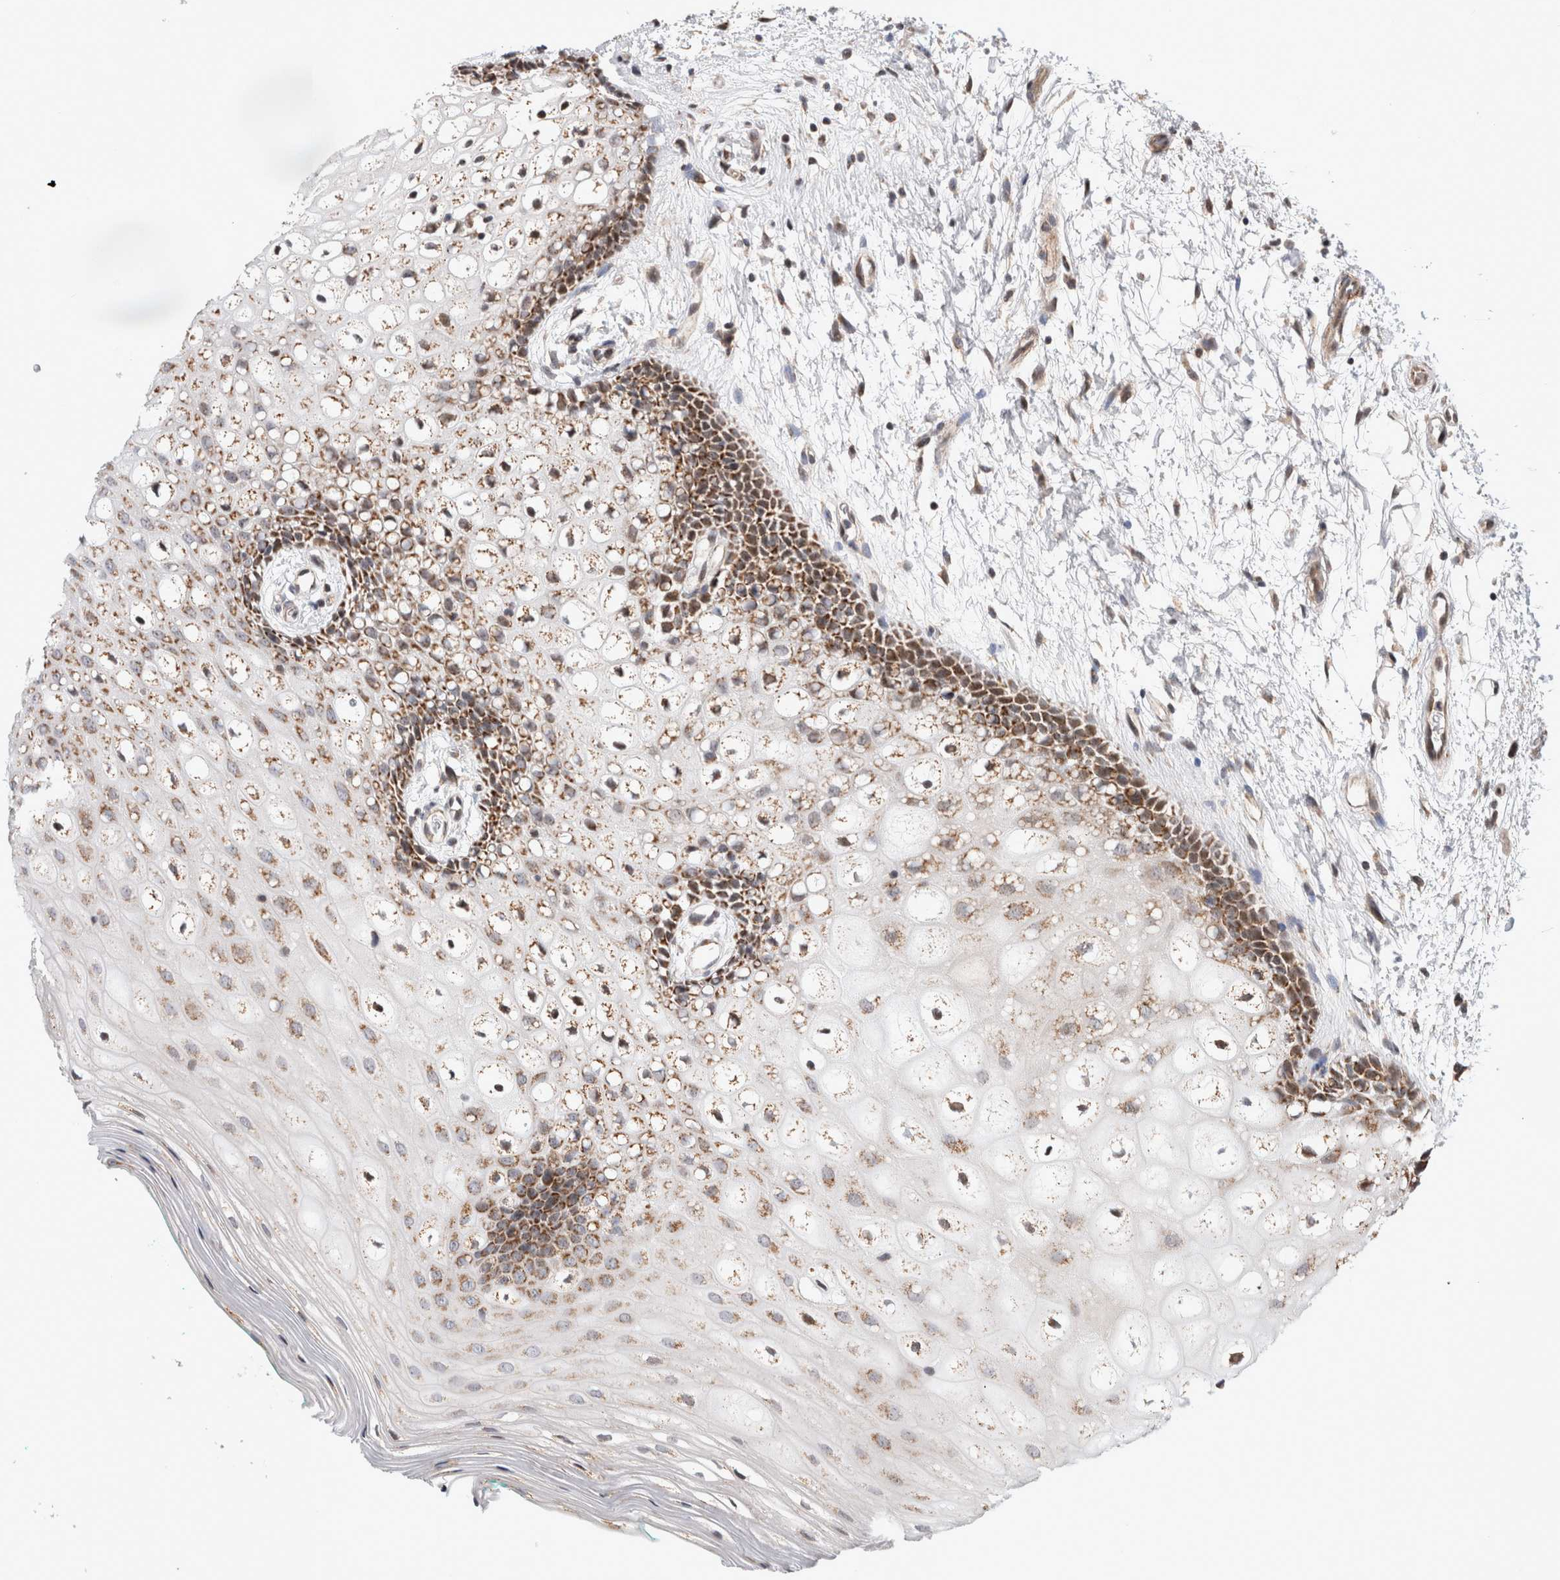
{"staining": {"intensity": "moderate", "quantity": ">75%", "location": "cytoplasmic/membranous"}, "tissue": "oral mucosa", "cell_type": "Squamous epithelial cells", "image_type": "normal", "snomed": [{"axis": "morphology", "description": "Normal tissue, NOS"}, {"axis": "topography", "description": "Skeletal muscle"}, {"axis": "topography", "description": "Oral tissue"}, {"axis": "topography", "description": "Peripheral nerve tissue"}], "caption": "A high-resolution photomicrograph shows IHC staining of unremarkable oral mucosa, which demonstrates moderate cytoplasmic/membranous staining in about >75% of squamous epithelial cells. (Stains: DAB in brown, nuclei in blue, Microscopy: brightfield microscopy at high magnification).", "gene": "MRPL37", "patient": {"sex": "female", "age": 84}}